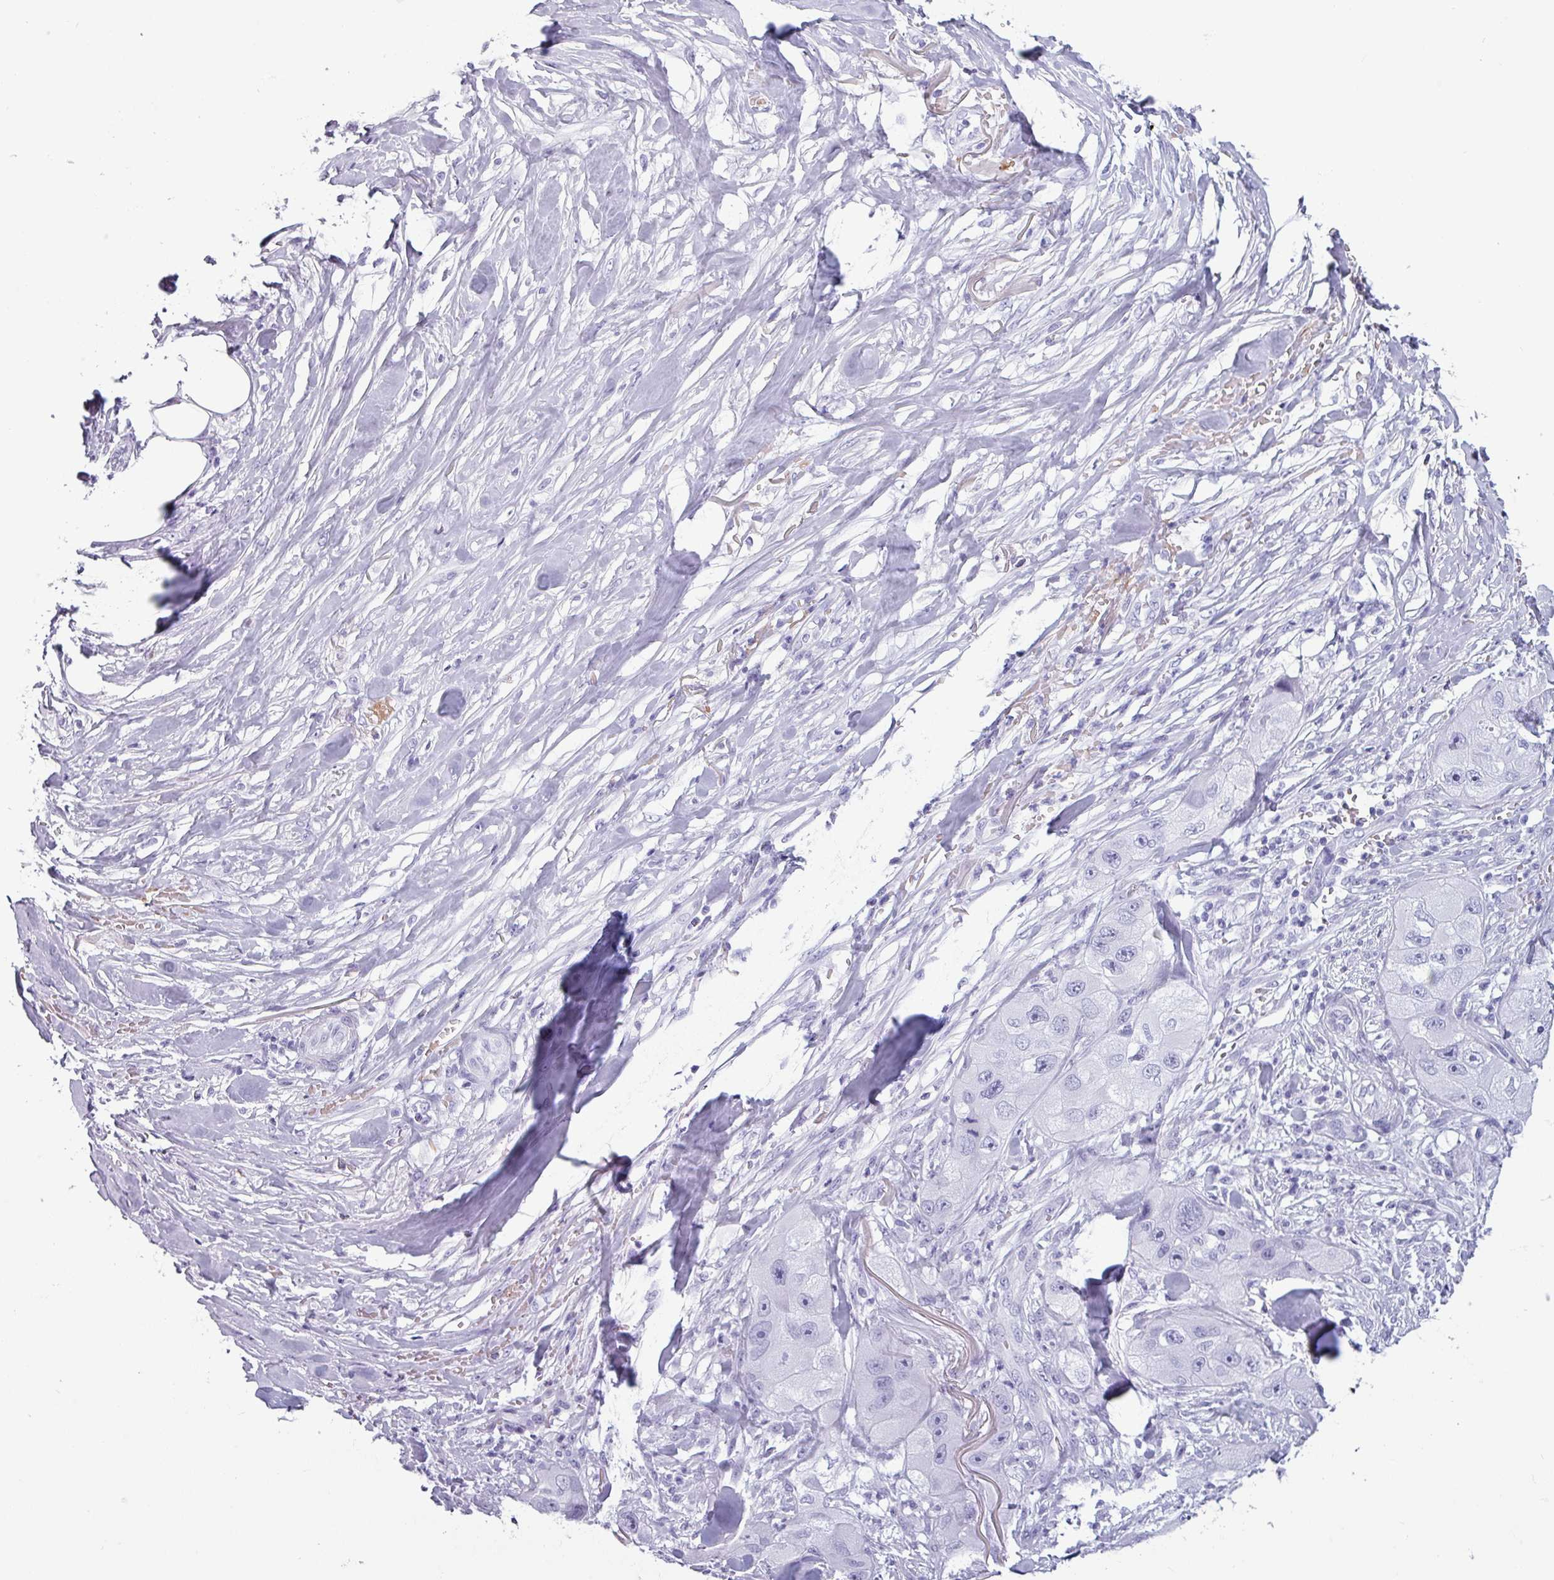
{"staining": {"intensity": "negative", "quantity": "none", "location": "none"}, "tissue": "skin cancer", "cell_type": "Tumor cells", "image_type": "cancer", "snomed": [{"axis": "morphology", "description": "Squamous cell carcinoma, NOS"}, {"axis": "topography", "description": "Skin"}, {"axis": "topography", "description": "Subcutis"}], "caption": "High magnification brightfield microscopy of skin cancer (squamous cell carcinoma) stained with DAB (brown) and counterstained with hematoxylin (blue): tumor cells show no significant positivity.", "gene": "CRYBB2", "patient": {"sex": "male", "age": 73}}